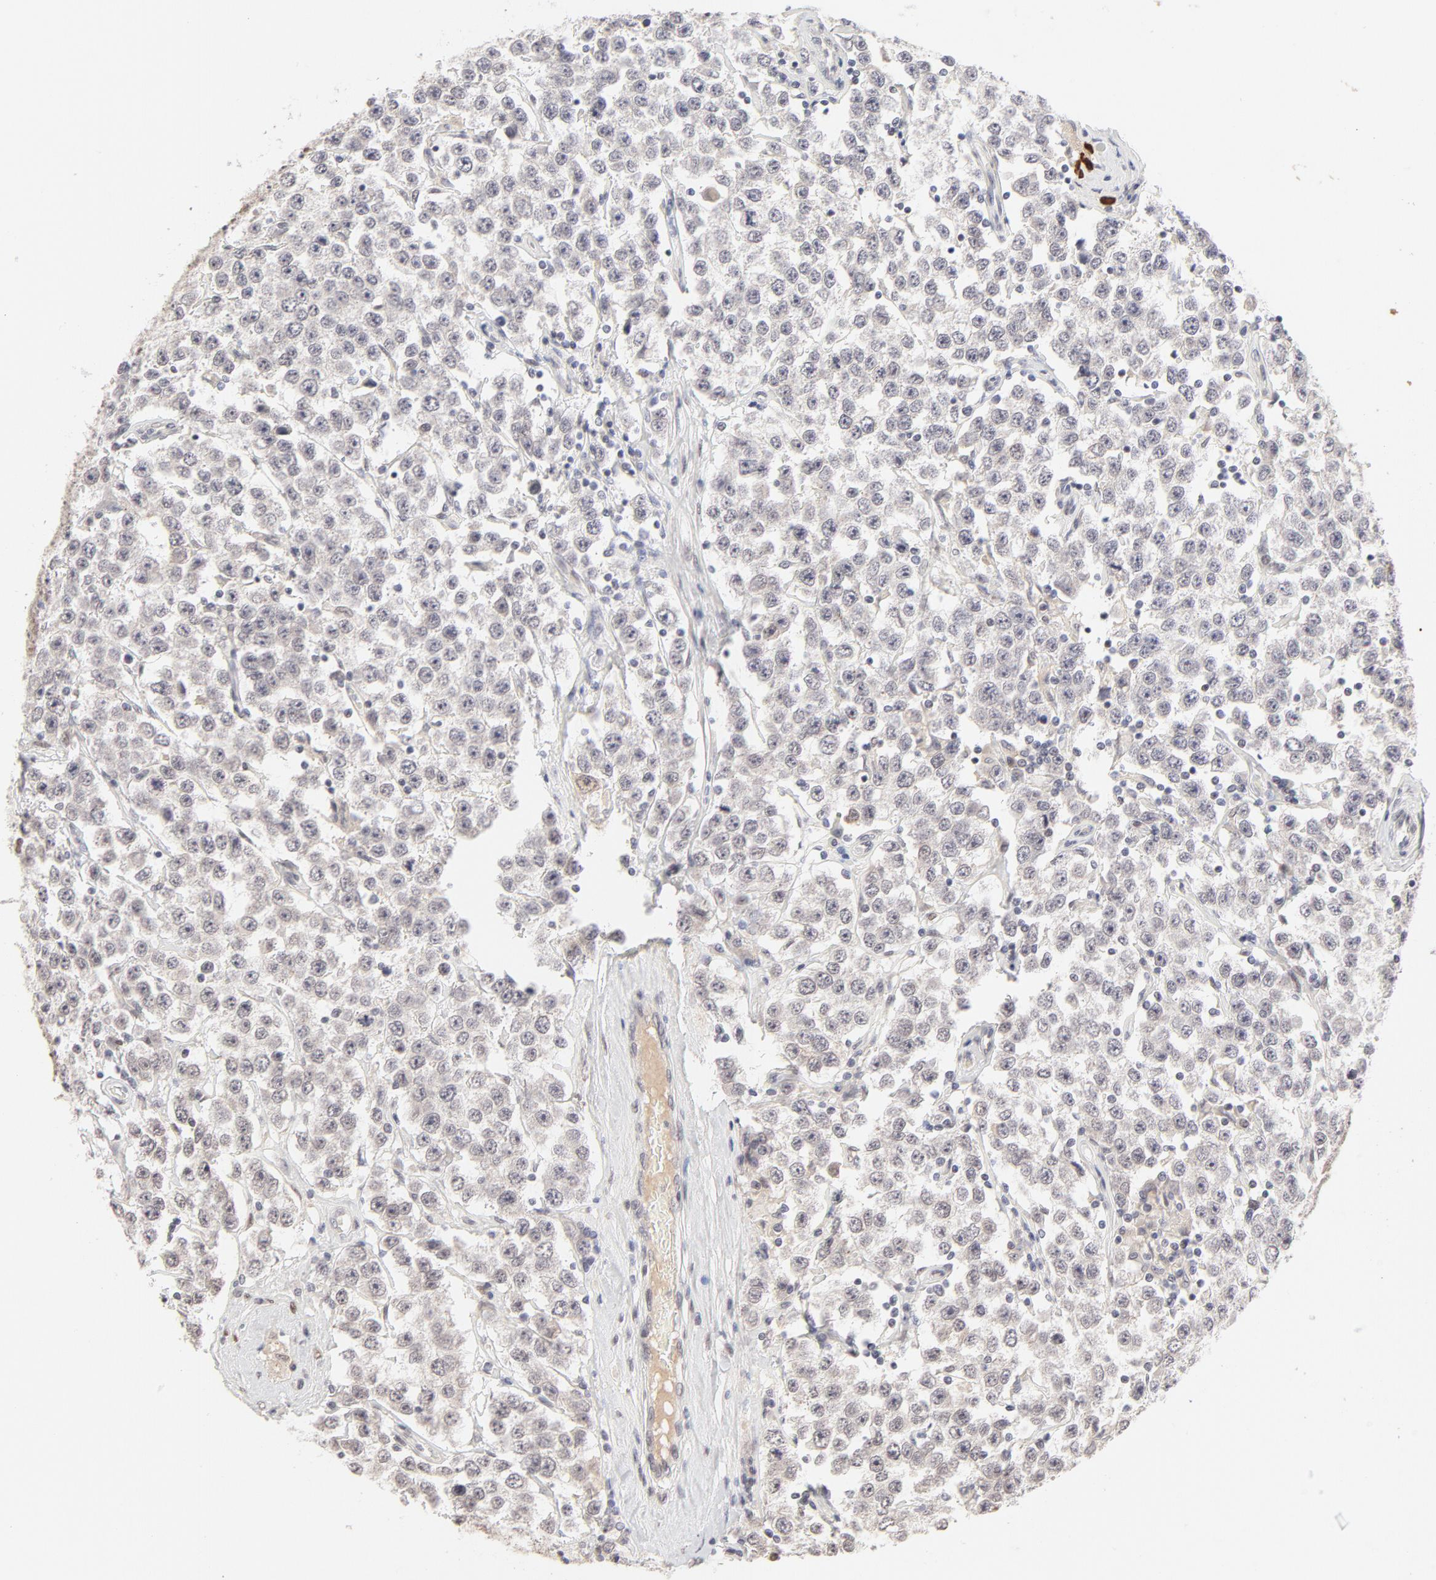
{"staining": {"intensity": "weak", "quantity": "<25%", "location": "cytoplasmic/membranous,nuclear"}, "tissue": "testis cancer", "cell_type": "Tumor cells", "image_type": "cancer", "snomed": [{"axis": "morphology", "description": "Seminoma, NOS"}, {"axis": "topography", "description": "Testis"}], "caption": "Photomicrograph shows no protein expression in tumor cells of seminoma (testis) tissue.", "gene": "PBX3", "patient": {"sex": "male", "age": 52}}